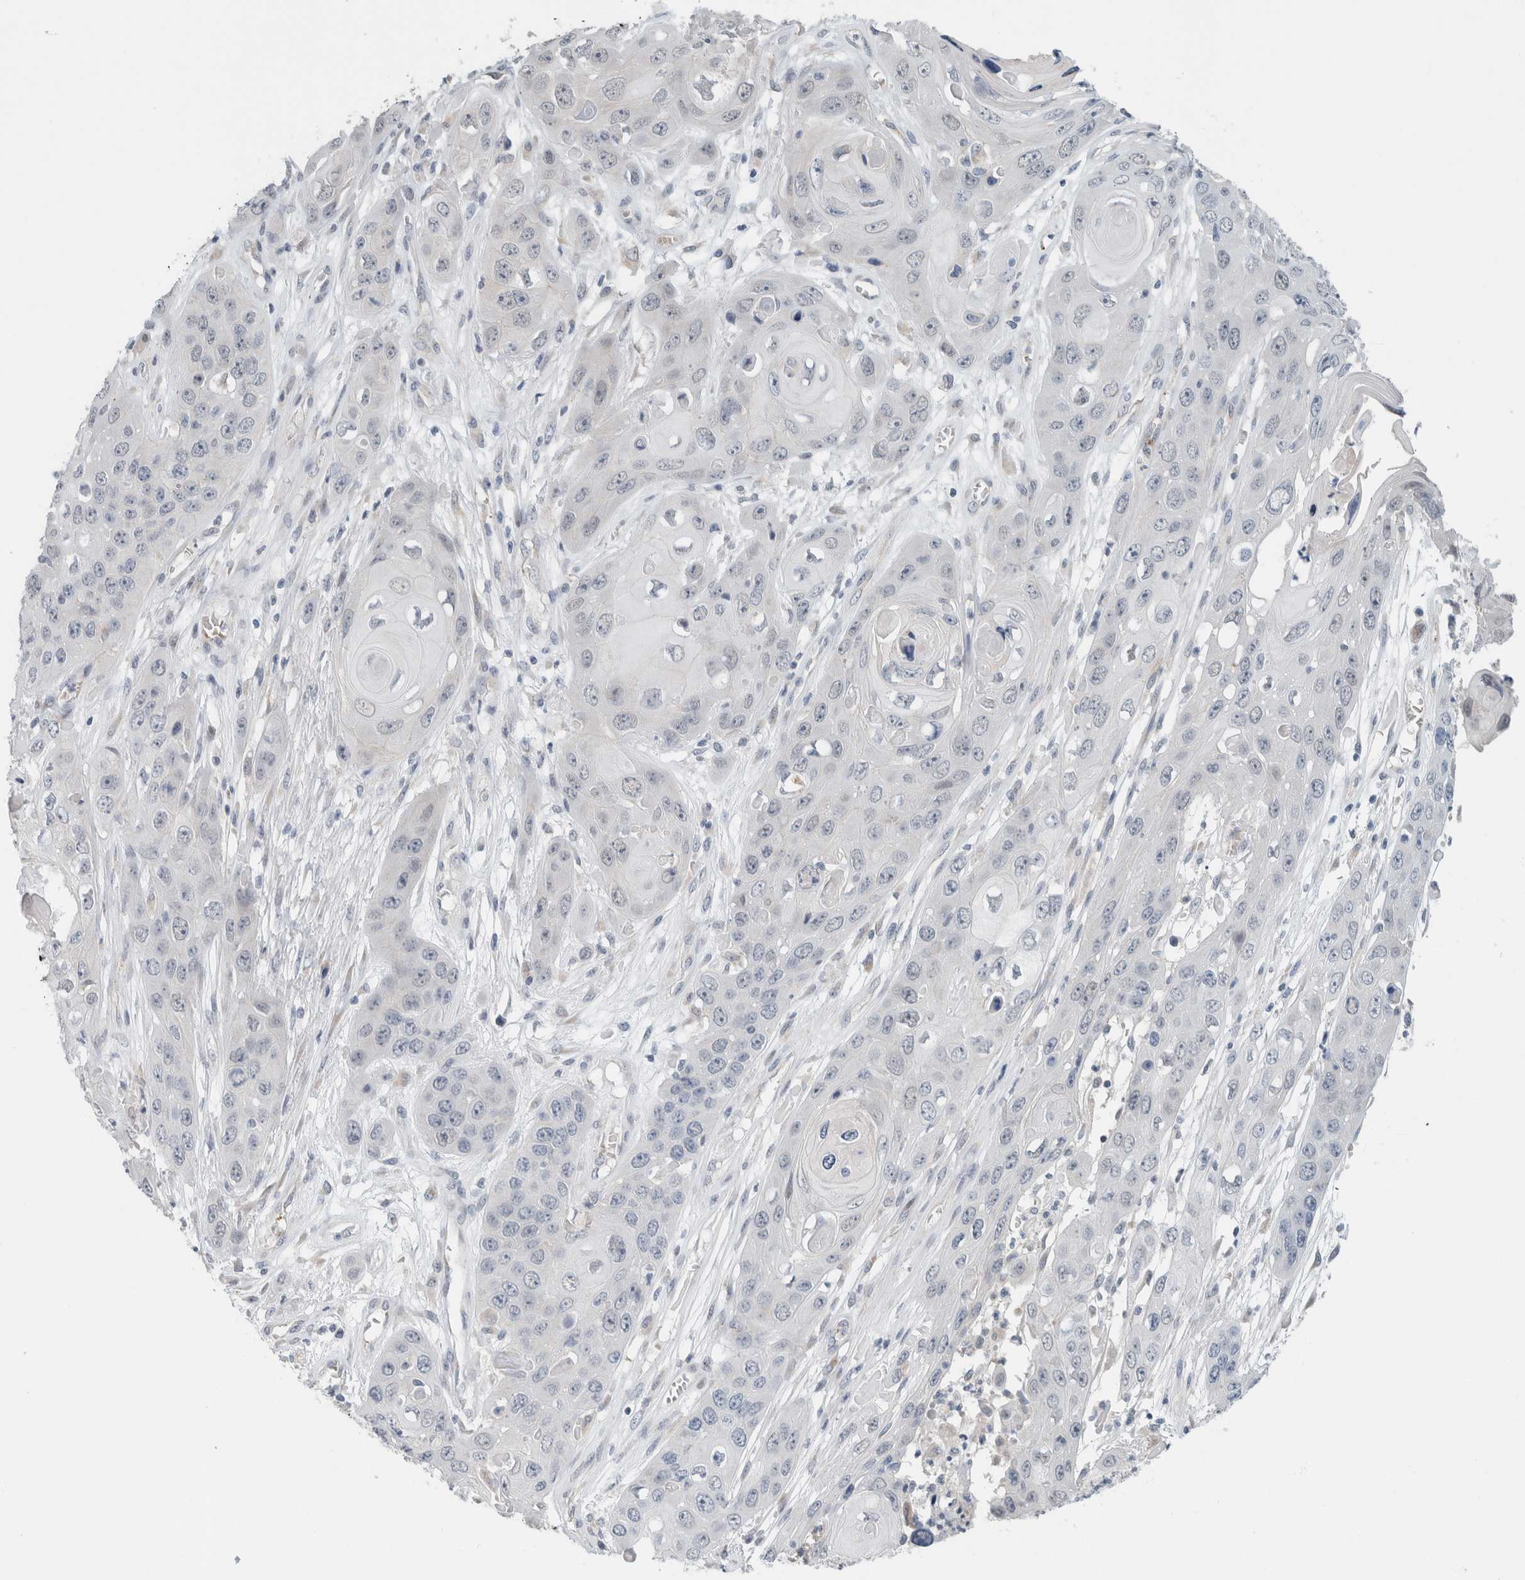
{"staining": {"intensity": "negative", "quantity": "none", "location": "none"}, "tissue": "skin cancer", "cell_type": "Tumor cells", "image_type": "cancer", "snomed": [{"axis": "morphology", "description": "Squamous cell carcinoma, NOS"}, {"axis": "topography", "description": "Skin"}], "caption": "The immunohistochemistry photomicrograph has no significant expression in tumor cells of skin squamous cell carcinoma tissue.", "gene": "CRAT", "patient": {"sex": "male", "age": 55}}